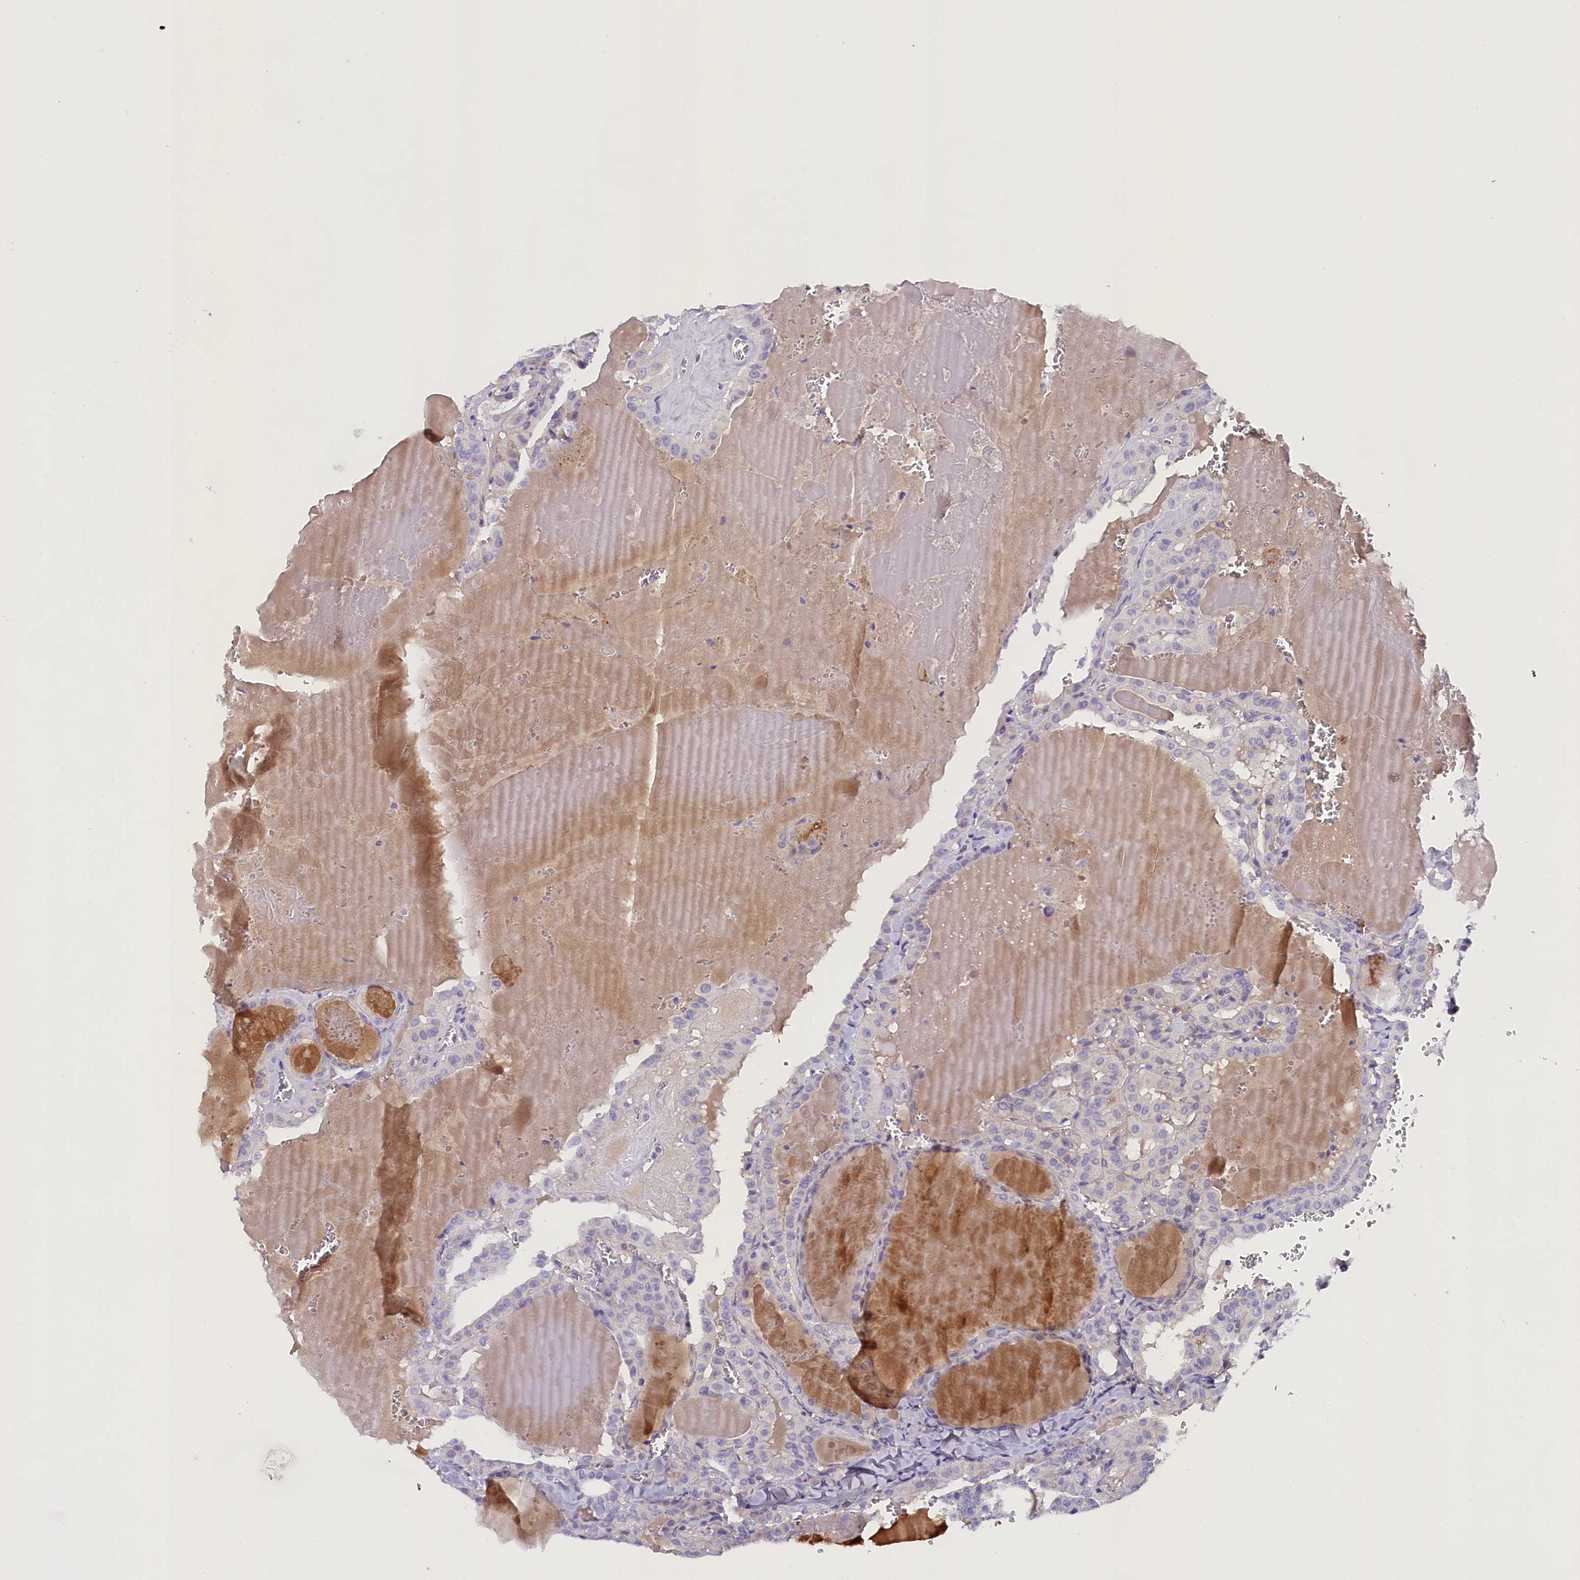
{"staining": {"intensity": "negative", "quantity": "none", "location": "none"}, "tissue": "thyroid cancer", "cell_type": "Tumor cells", "image_type": "cancer", "snomed": [{"axis": "morphology", "description": "Papillary adenocarcinoma, NOS"}, {"axis": "topography", "description": "Thyroid gland"}], "caption": "Immunohistochemistry (IHC) photomicrograph of neoplastic tissue: papillary adenocarcinoma (thyroid) stained with DAB (3,3'-diaminobenzidine) shows no significant protein positivity in tumor cells.", "gene": "SOD3", "patient": {"sex": "male", "age": 52}}